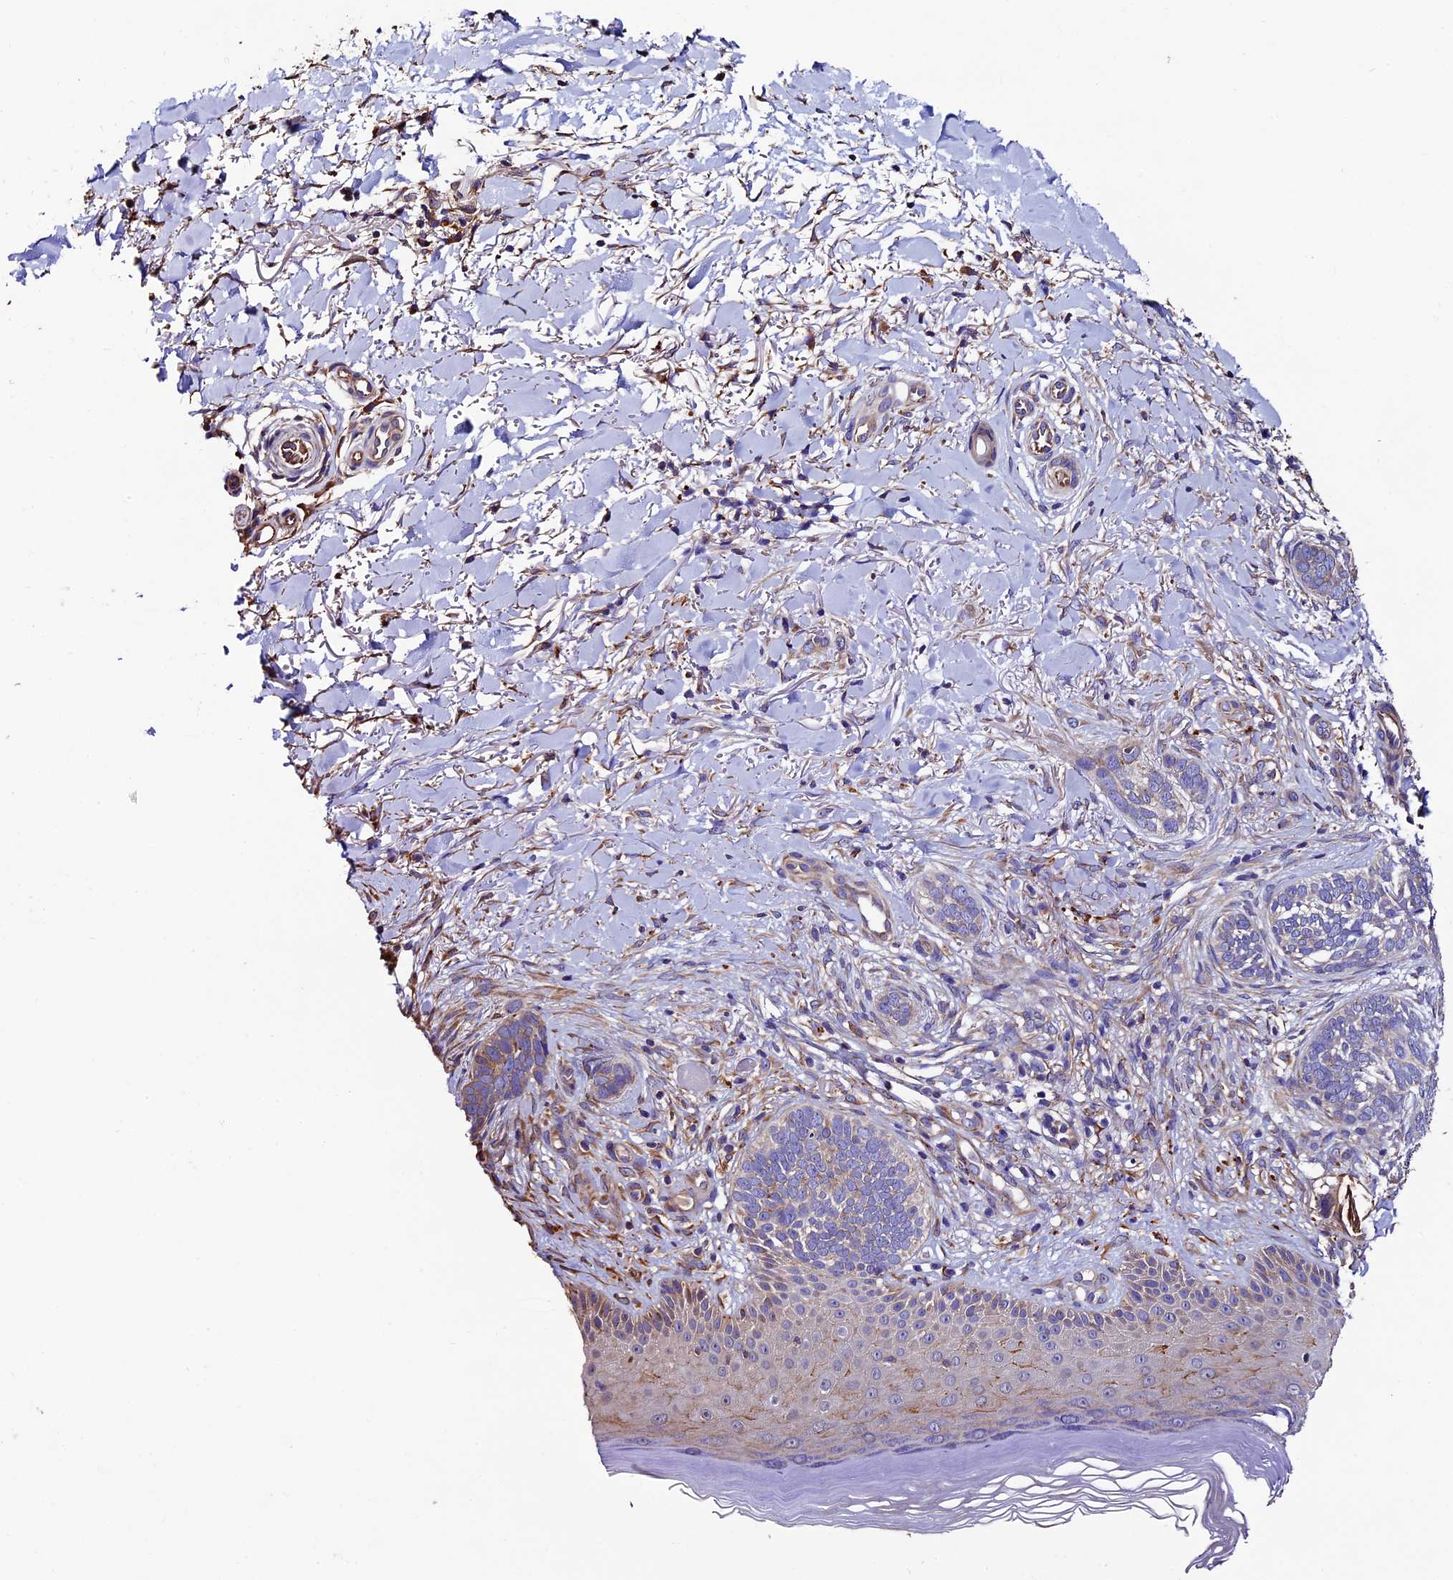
{"staining": {"intensity": "weak", "quantity": "<25%", "location": "cytoplasmic/membranous"}, "tissue": "skin cancer", "cell_type": "Tumor cells", "image_type": "cancer", "snomed": [{"axis": "morphology", "description": "Normal tissue, NOS"}, {"axis": "morphology", "description": "Basal cell carcinoma"}, {"axis": "topography", "description": "Skin"}], "caption": "High magnification brightfield microscopy of skin cancer (basal cell carcinoma) stained with DAB (3,3'-diaminobenzidine) (brown) and counterstained with hematoxylin (blue): tumor cells show no significant positivity.", "gene": "CLN5", "patient": {"sex": "female", "age": 67}}